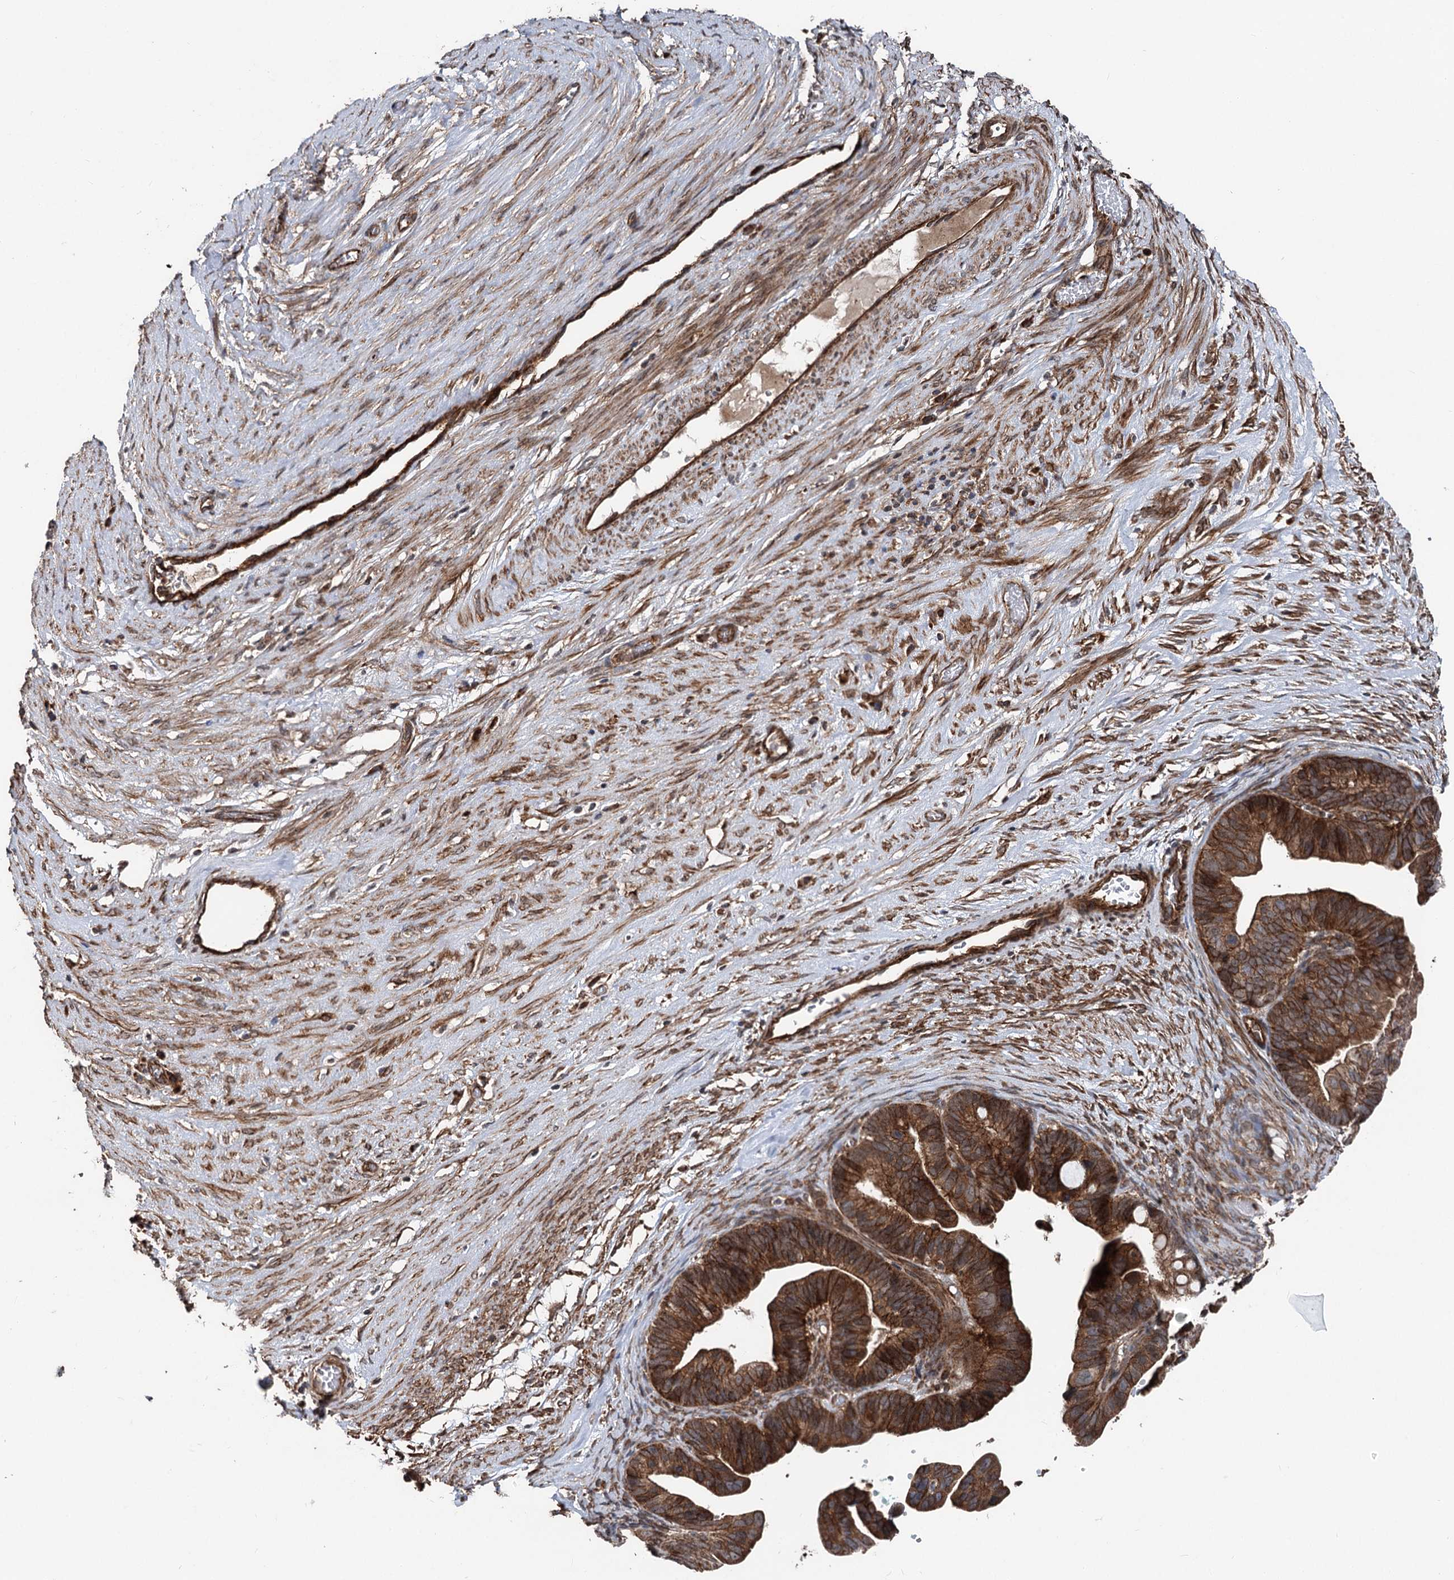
{"staining": {"intensity": "strong", "quantity": ">75%", "location": "cytoplasmic/membranous"}, "tissue": "ovarian cancer", "cell_type": "Tumor cells", "image_type": "cancer", "snomed": [{"axis": "morphology", "description": "Cystadenocarcinoma, serous, NOS"}, {"axis": "topography", "description": "Ovary"}], "caption": "Tumor cells demonstrate high levels of strong cytoplasmic/membranous expression in approximately >75% of cells in ovarian cancer (serous cystadenocarcinoma). Immunohistochemistry stains the protein of interest in brown and the nuclei are stained blue.", "gene": "ITFG2", "patient": {"sex": "female", "age": 56}}